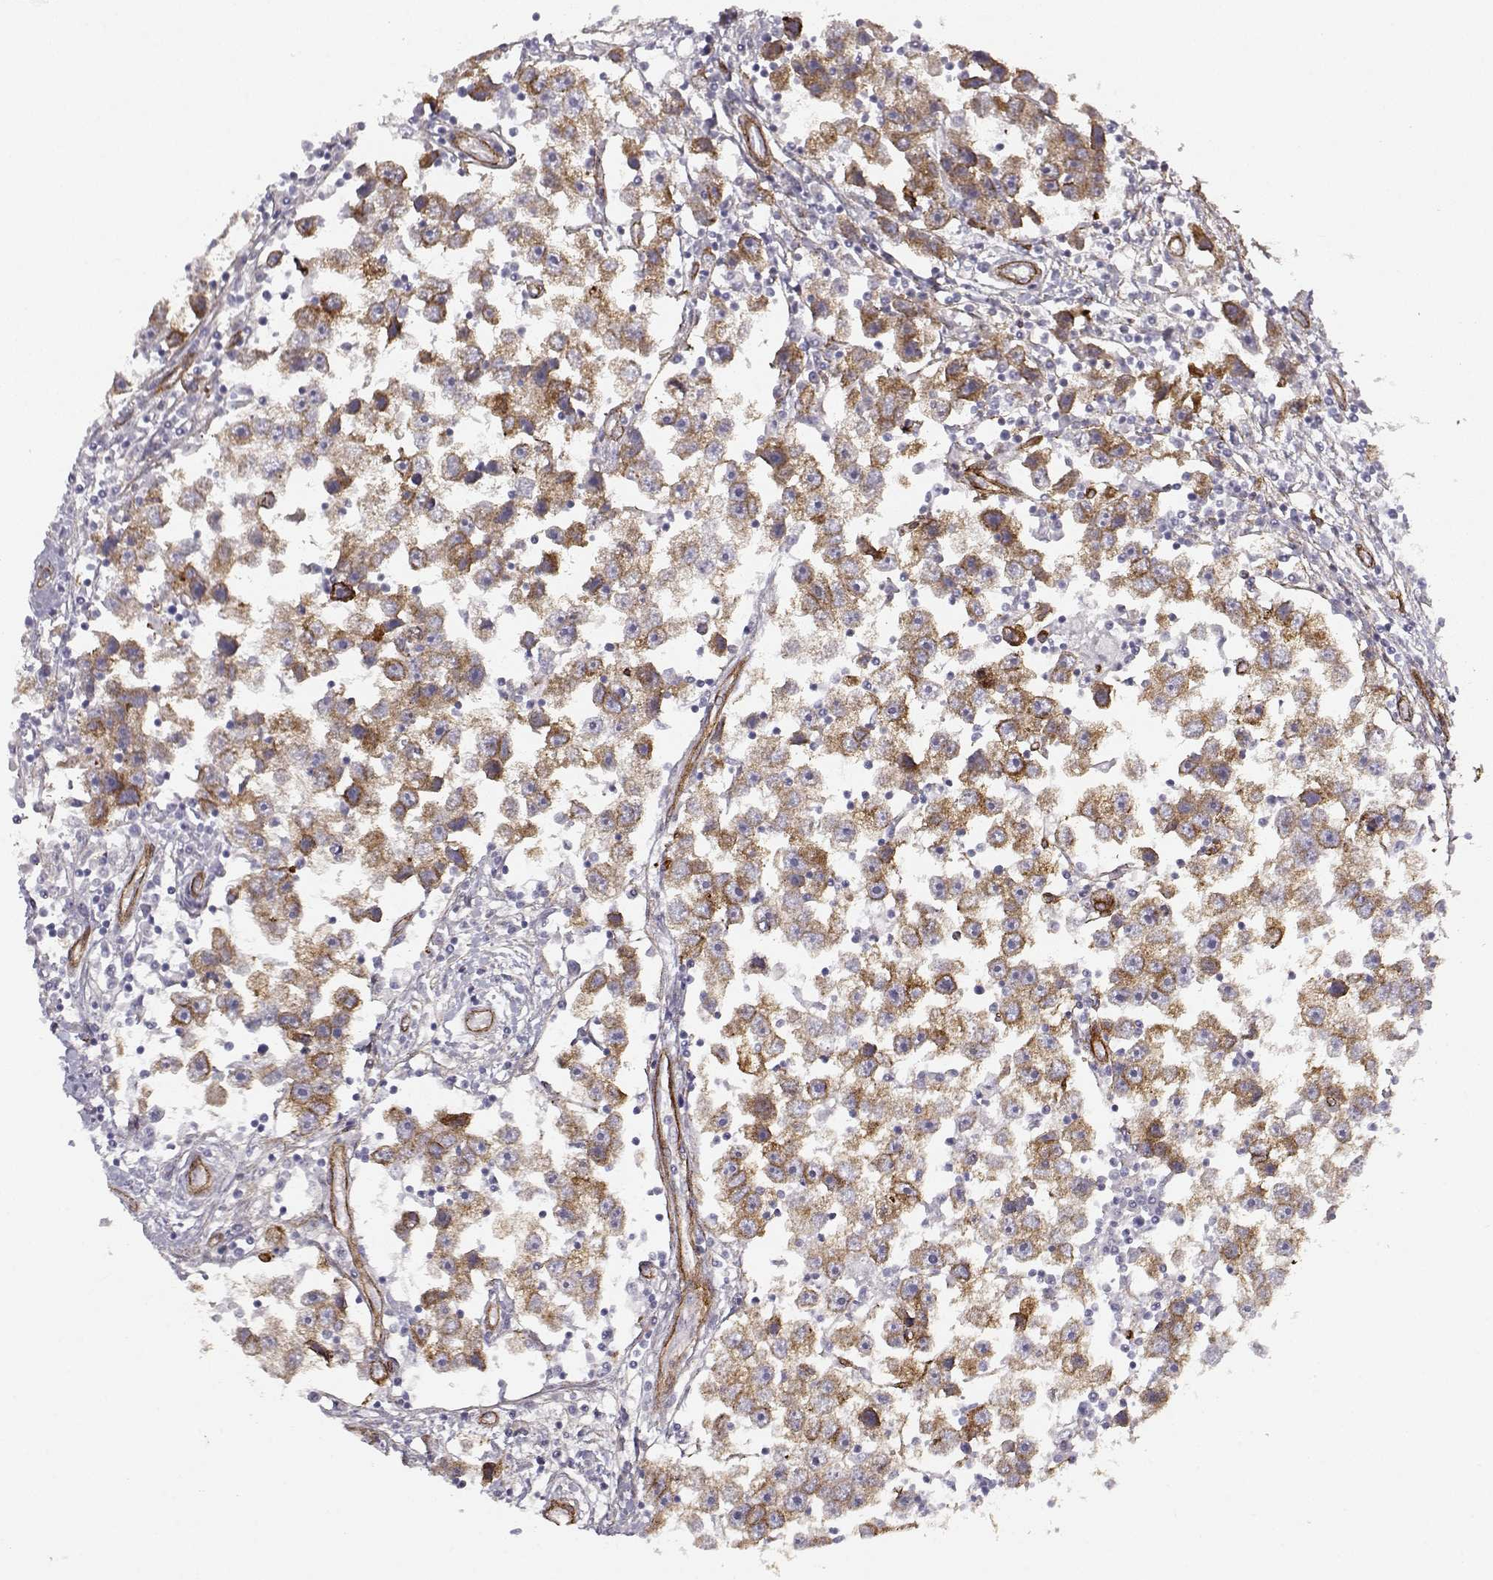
{"staining": {"intensity": "strong", "quantity": ">75%", "location": "cytoplasmic/membranous"}, "tissue": "testis cancer", "cell_type": "Tumor cells", "image_type": "cancer", "snomed": [{"axis": "morphology", "description": "Seminoma, NOS"}, {"axis": "topography", "description": "Testis"}], "caption": "Protein expression analysis of human testis cancer reveals strong cytoplasmic/membranous expression in about >75% of tumor cells. (Brightfield microscopy of DAB IHC at high magnification).", "gene": "LAMC1", "patient": {"sex": "male", "age": 30}}